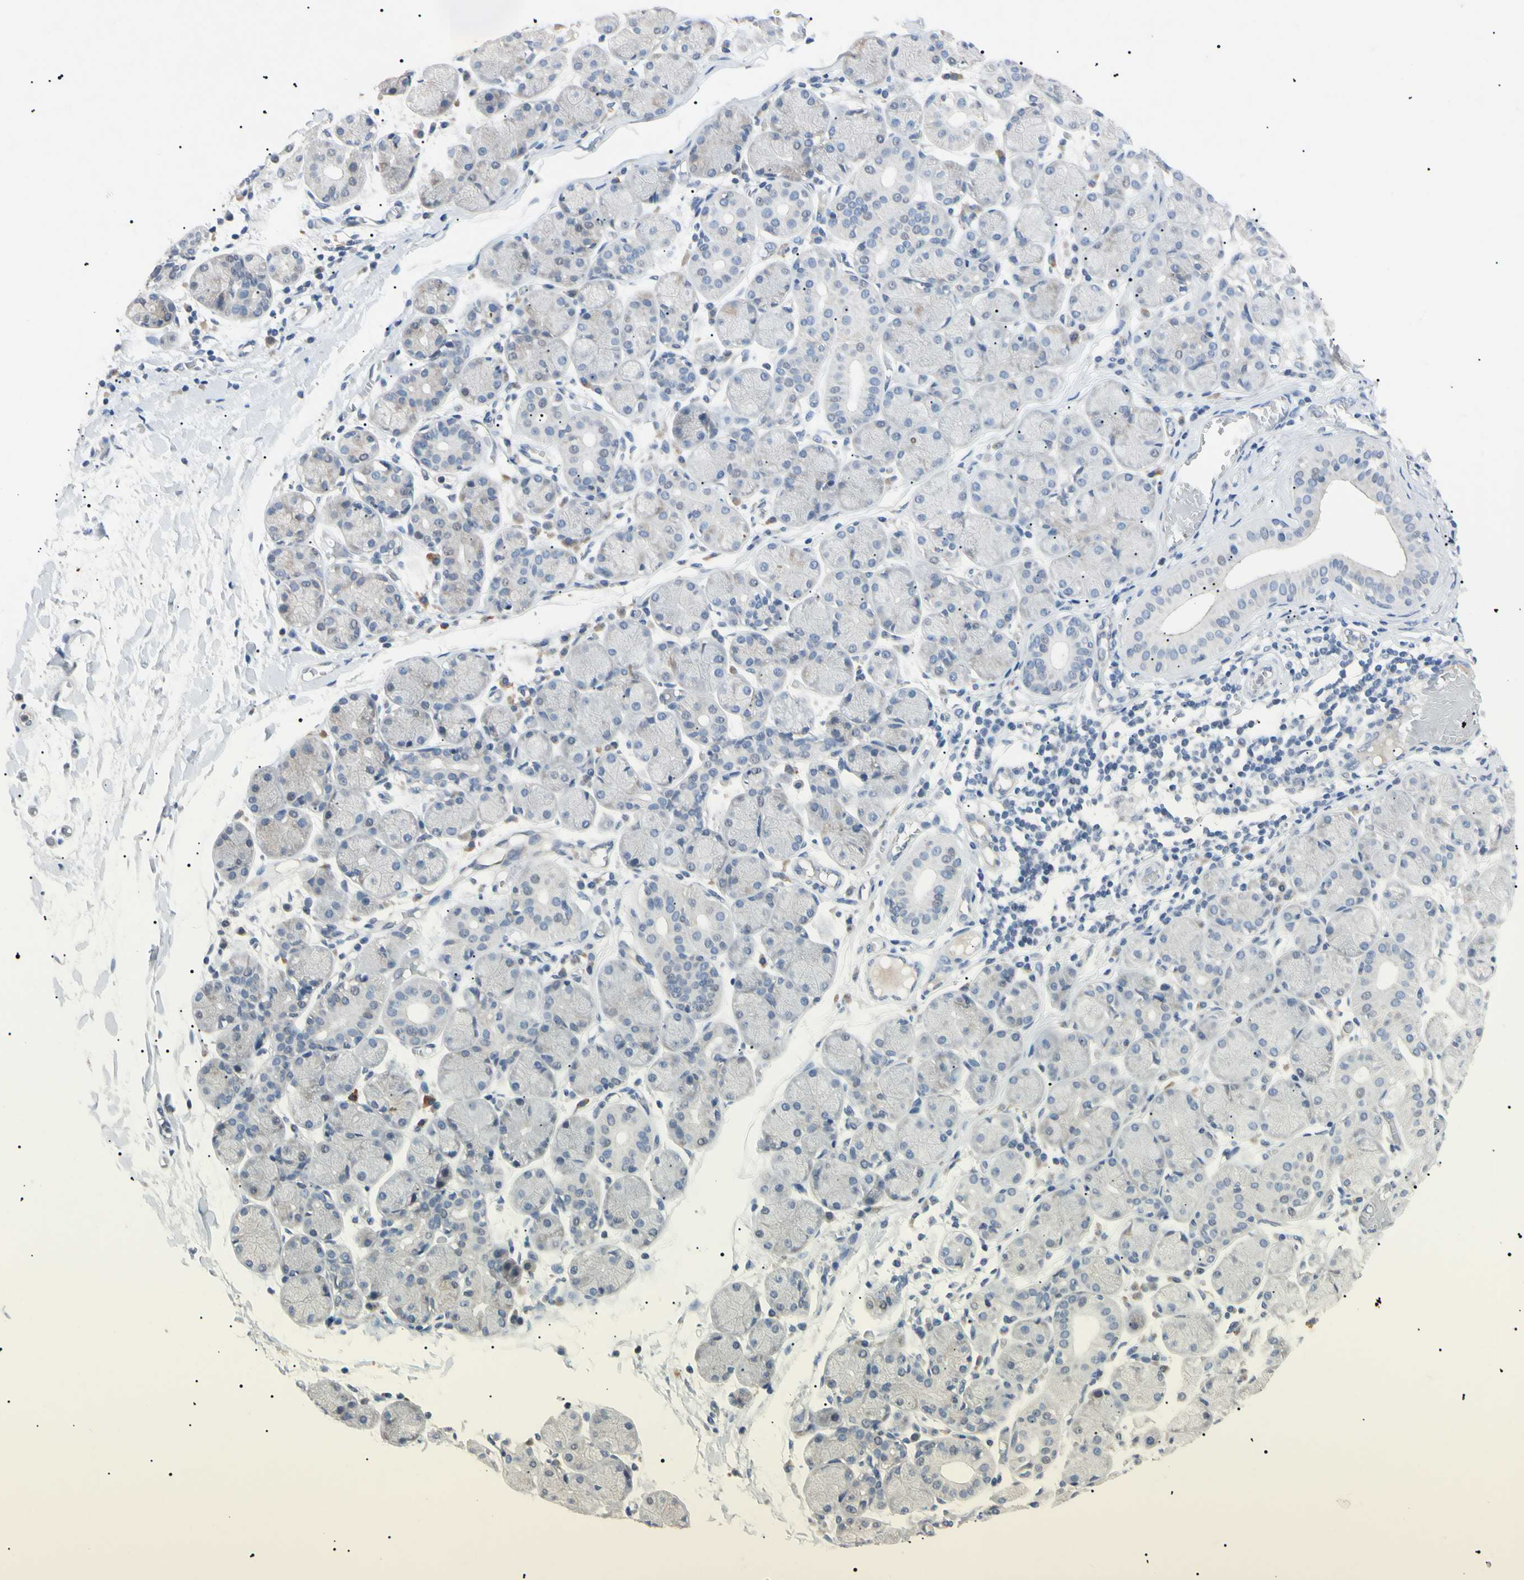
{"staining": {"intensity": "negative", "quantity": "none", "location": "none"}, "tissue": "salivary gland", "cell_type": "Glandular cells", "image_type": "normal", "snomed": [{"axis": "morphology", "description": "Normal tissue, NOS"}, {"axis": "topography", "description": "Salivary gland"}], "caption": "The photomicrograph exhibits no significant staining in glandular cells of salivary gland.", "gene": "CGB3", "patient": {"sex": "female", "age": 24}}